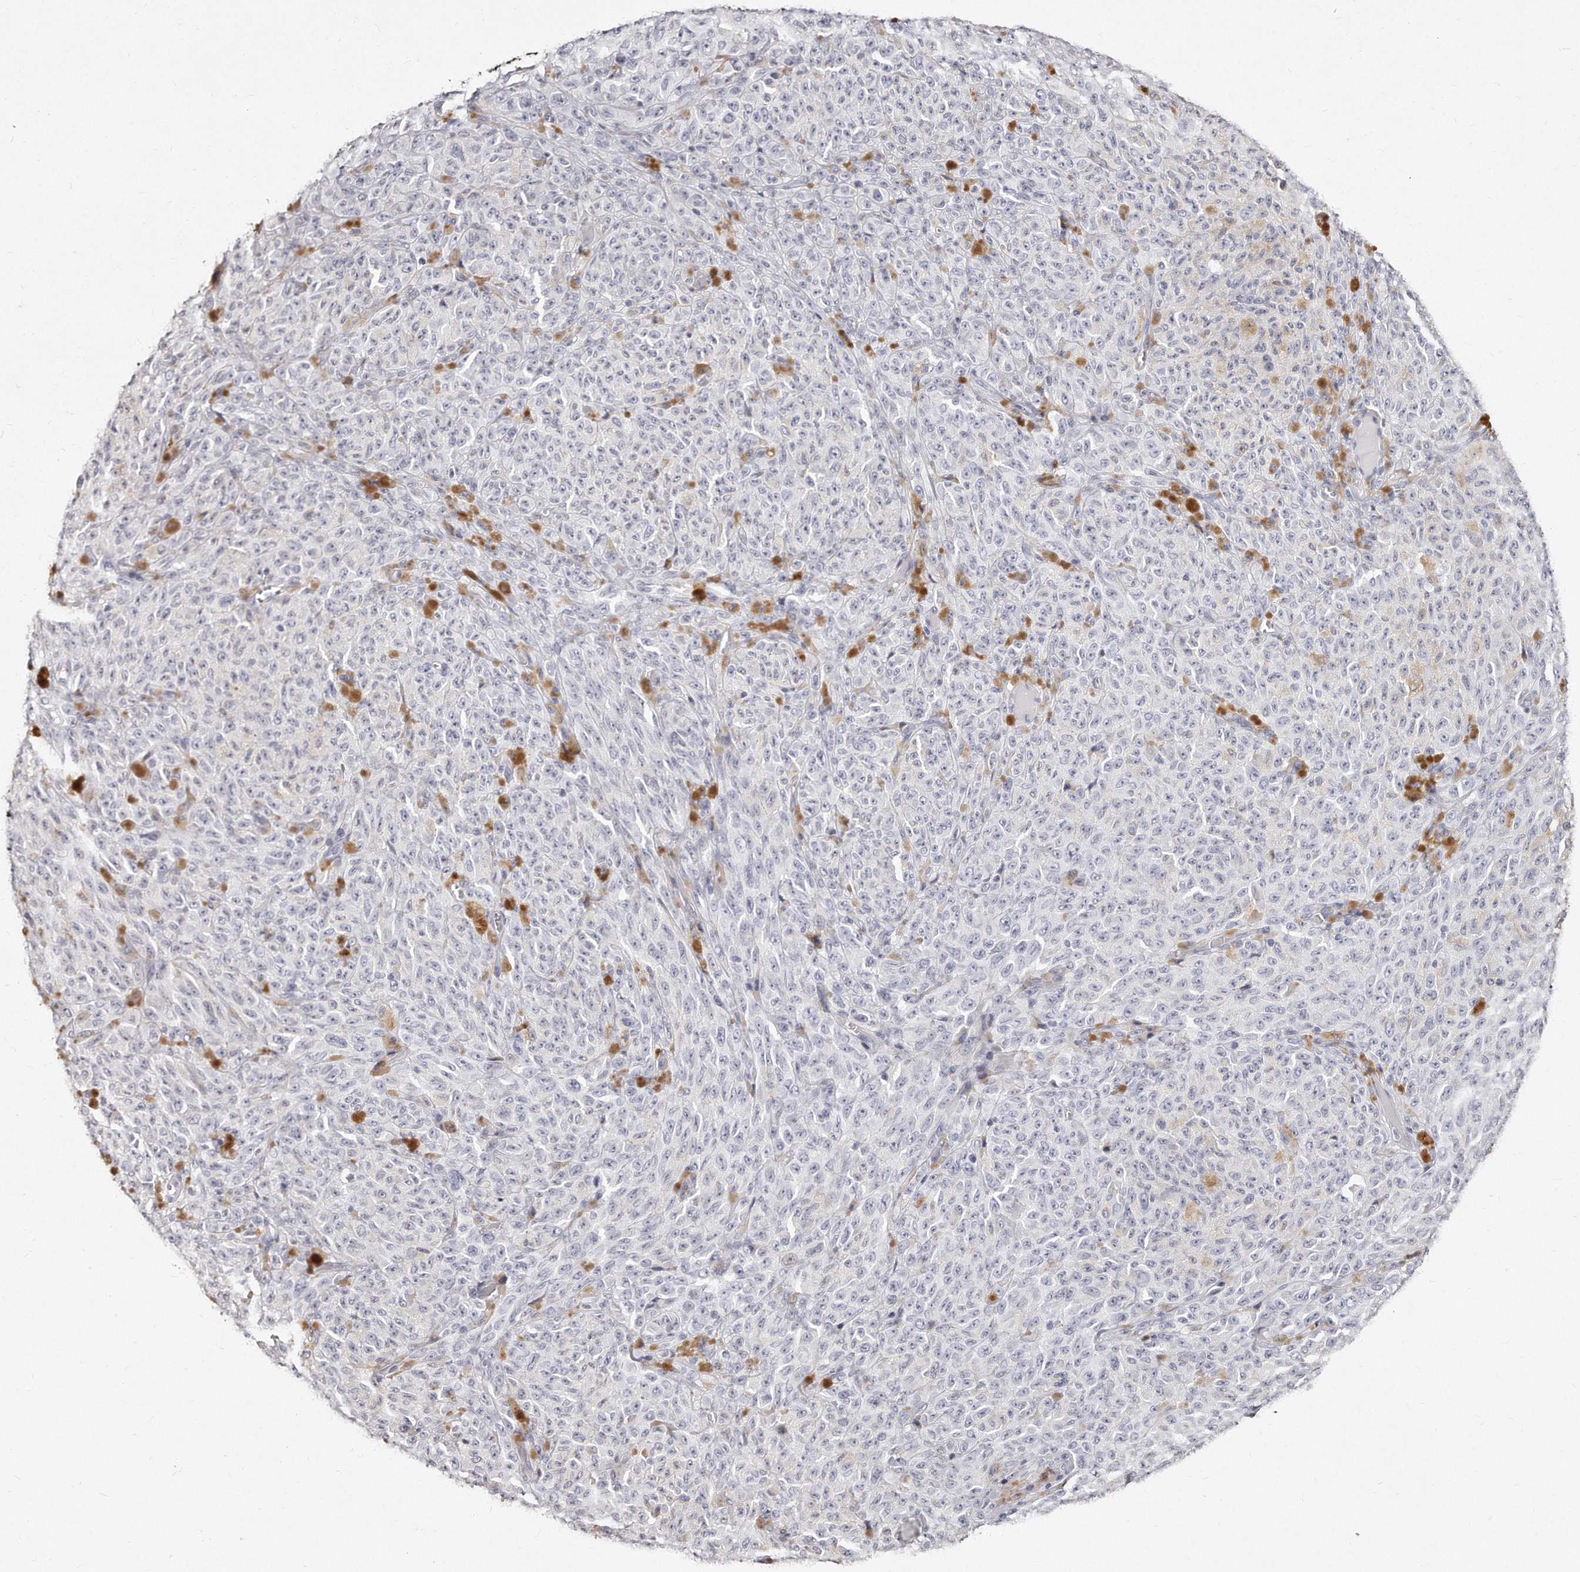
{"staining": {"intensity": "negative", "quantity": "none", "location": "none"}, "tissue": "melanoma", "cell_type": "Tumor cells", "image_type": "cancer", "snomed": [{"axis": "morphology", "description": "Malignant melanoma, NOS"}, {"axis": "topography", "description": "Skin"}], "caption": "Human melanoma stained for a protein using immunohistochemistry demonstrates no positivity in tumor cells.", "gene": "GDA", "patient": {"sex": "female", "age": 82}}